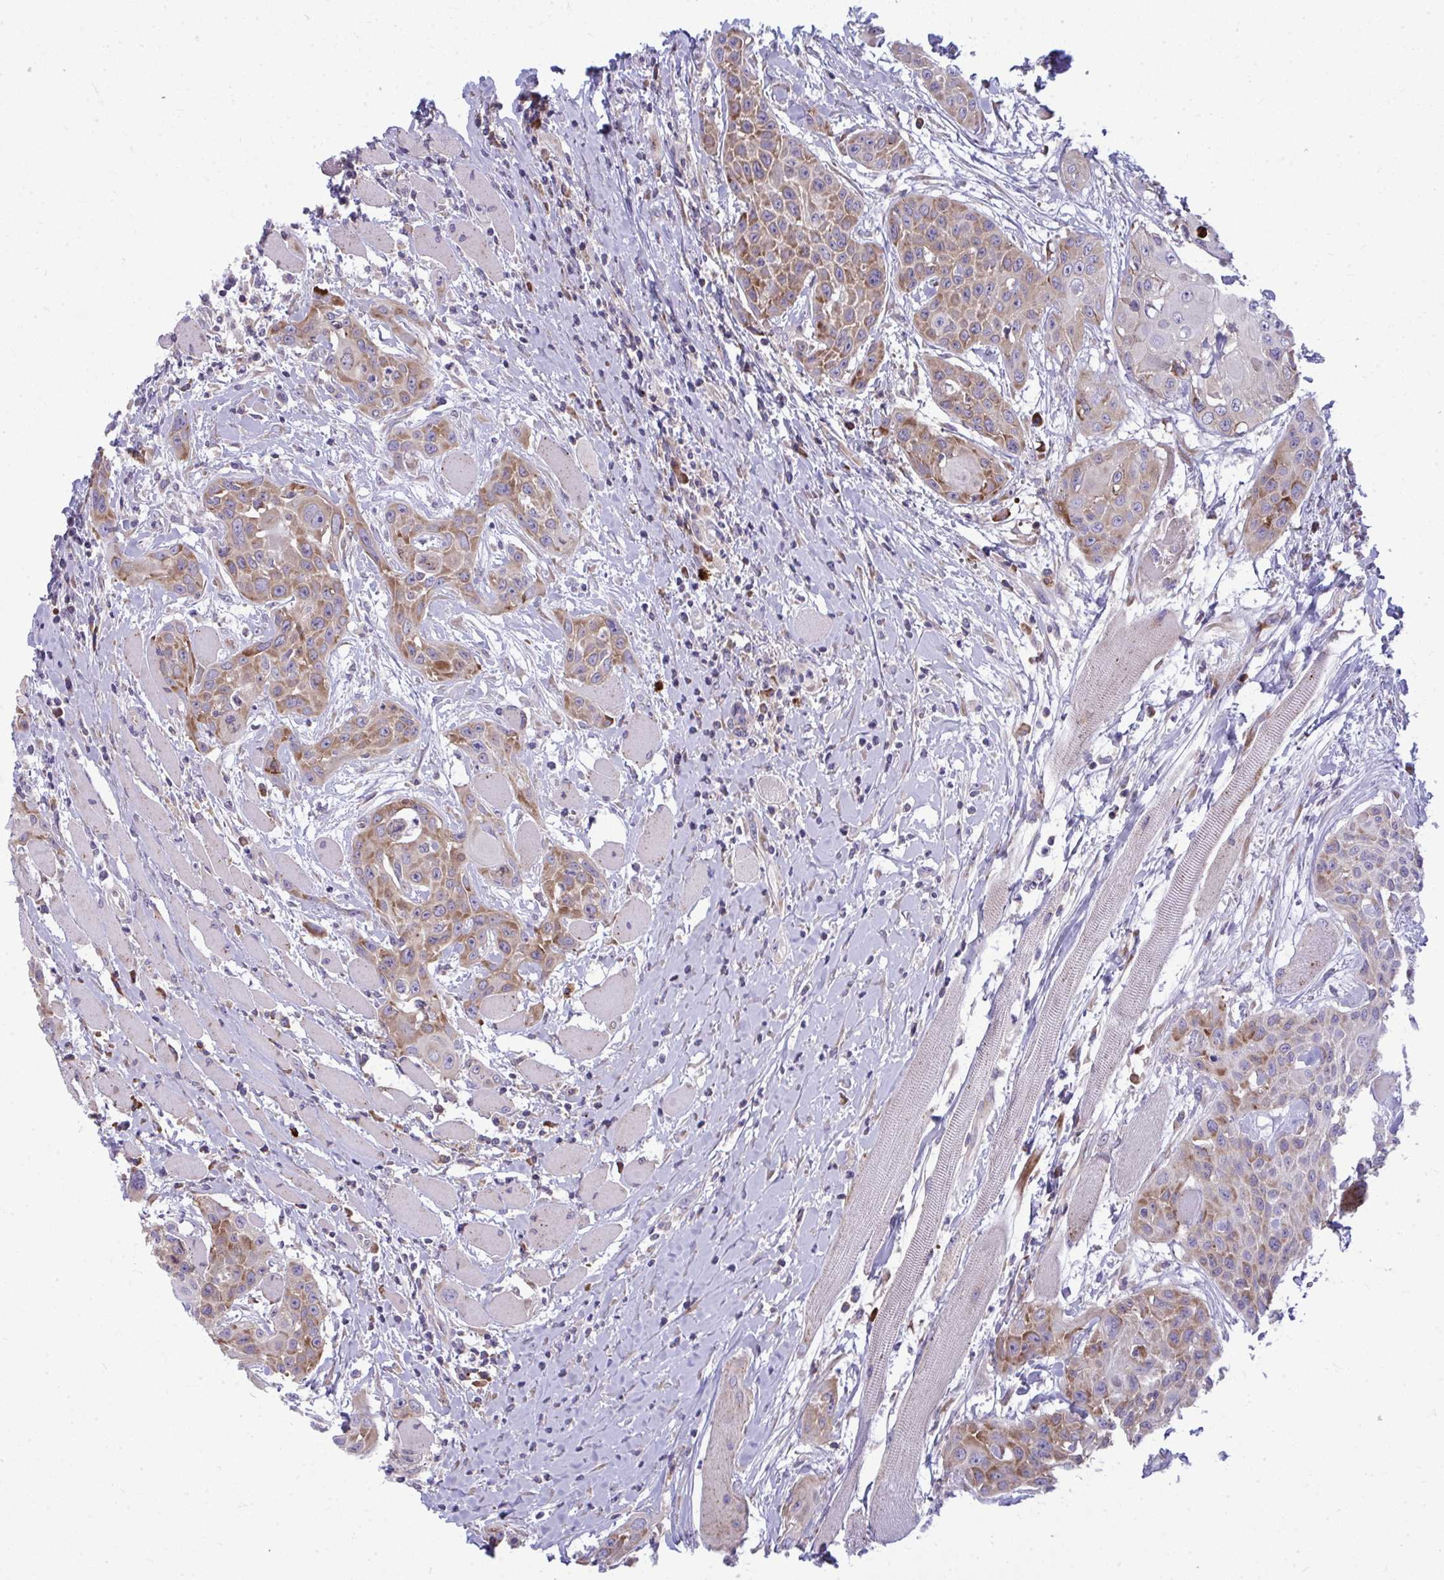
{"staining": {"intensity": "moderate", "quantity": "25%-75%", "location": "cytoplasmic/membranous"}, "tissue": "head and neck cancer", "cell_type": "Tumor cells", "image_type": "cancer", "snomed": [{"axis": "morphology", "description": "Squamous cell carcinoma, NOS"}, {"axis": "topography", "description": "Head-Neck"}], "caption": "The image shows a brown stain indicating the presence of a protein in the cytoplasmic/membranous of tumor cells in squamous cell carcinoma (head and neck).", "gene": "GFPT2", "patient": {"sex": "female", "age": 73}}